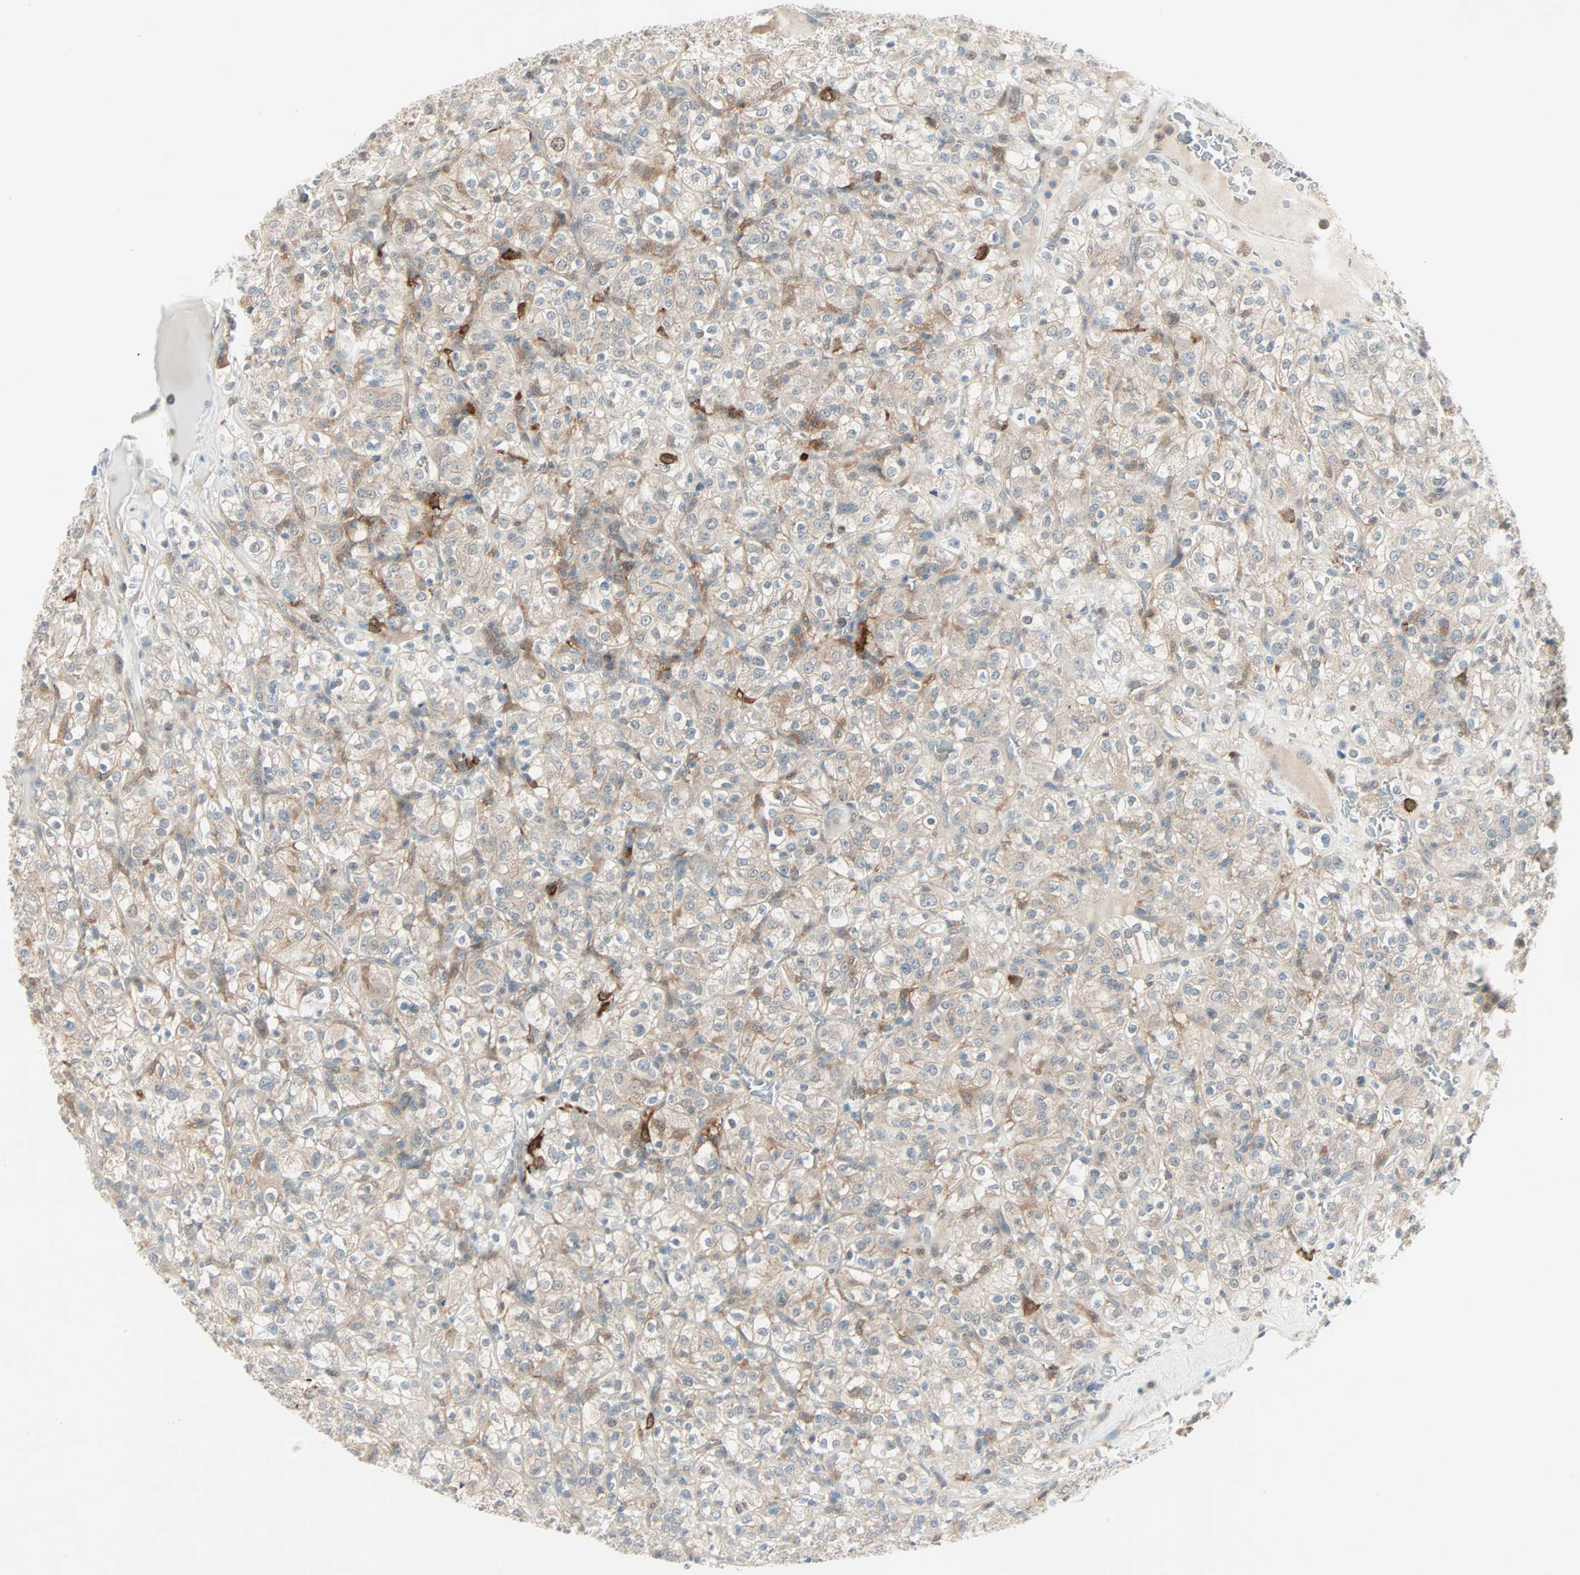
{"staining": {"intensity": "weak", "quantity": "25%-75%", "location": "cytoplasmic/membranous"}, "tissue": "renal cancer", "cell_type": "Tumor cells", "image_type": "cancer", "snomed": [{"axis": "morphology", "description": "Normal tissue, NOS"}, {"axis": "morphology", "description": "Adenocarcinoma, NOS"}, {"axis": "topography", "description": "Kidney"}], "caption": "IHC histopathology image of renal cancer stained for a protein (brown), which reveals low levels of weak cytoplasmic/membranous positivity in about 25%-75% of tumor cells.", "gene": "SMIM8", "patient": {"sex": "female", "age": 72}}